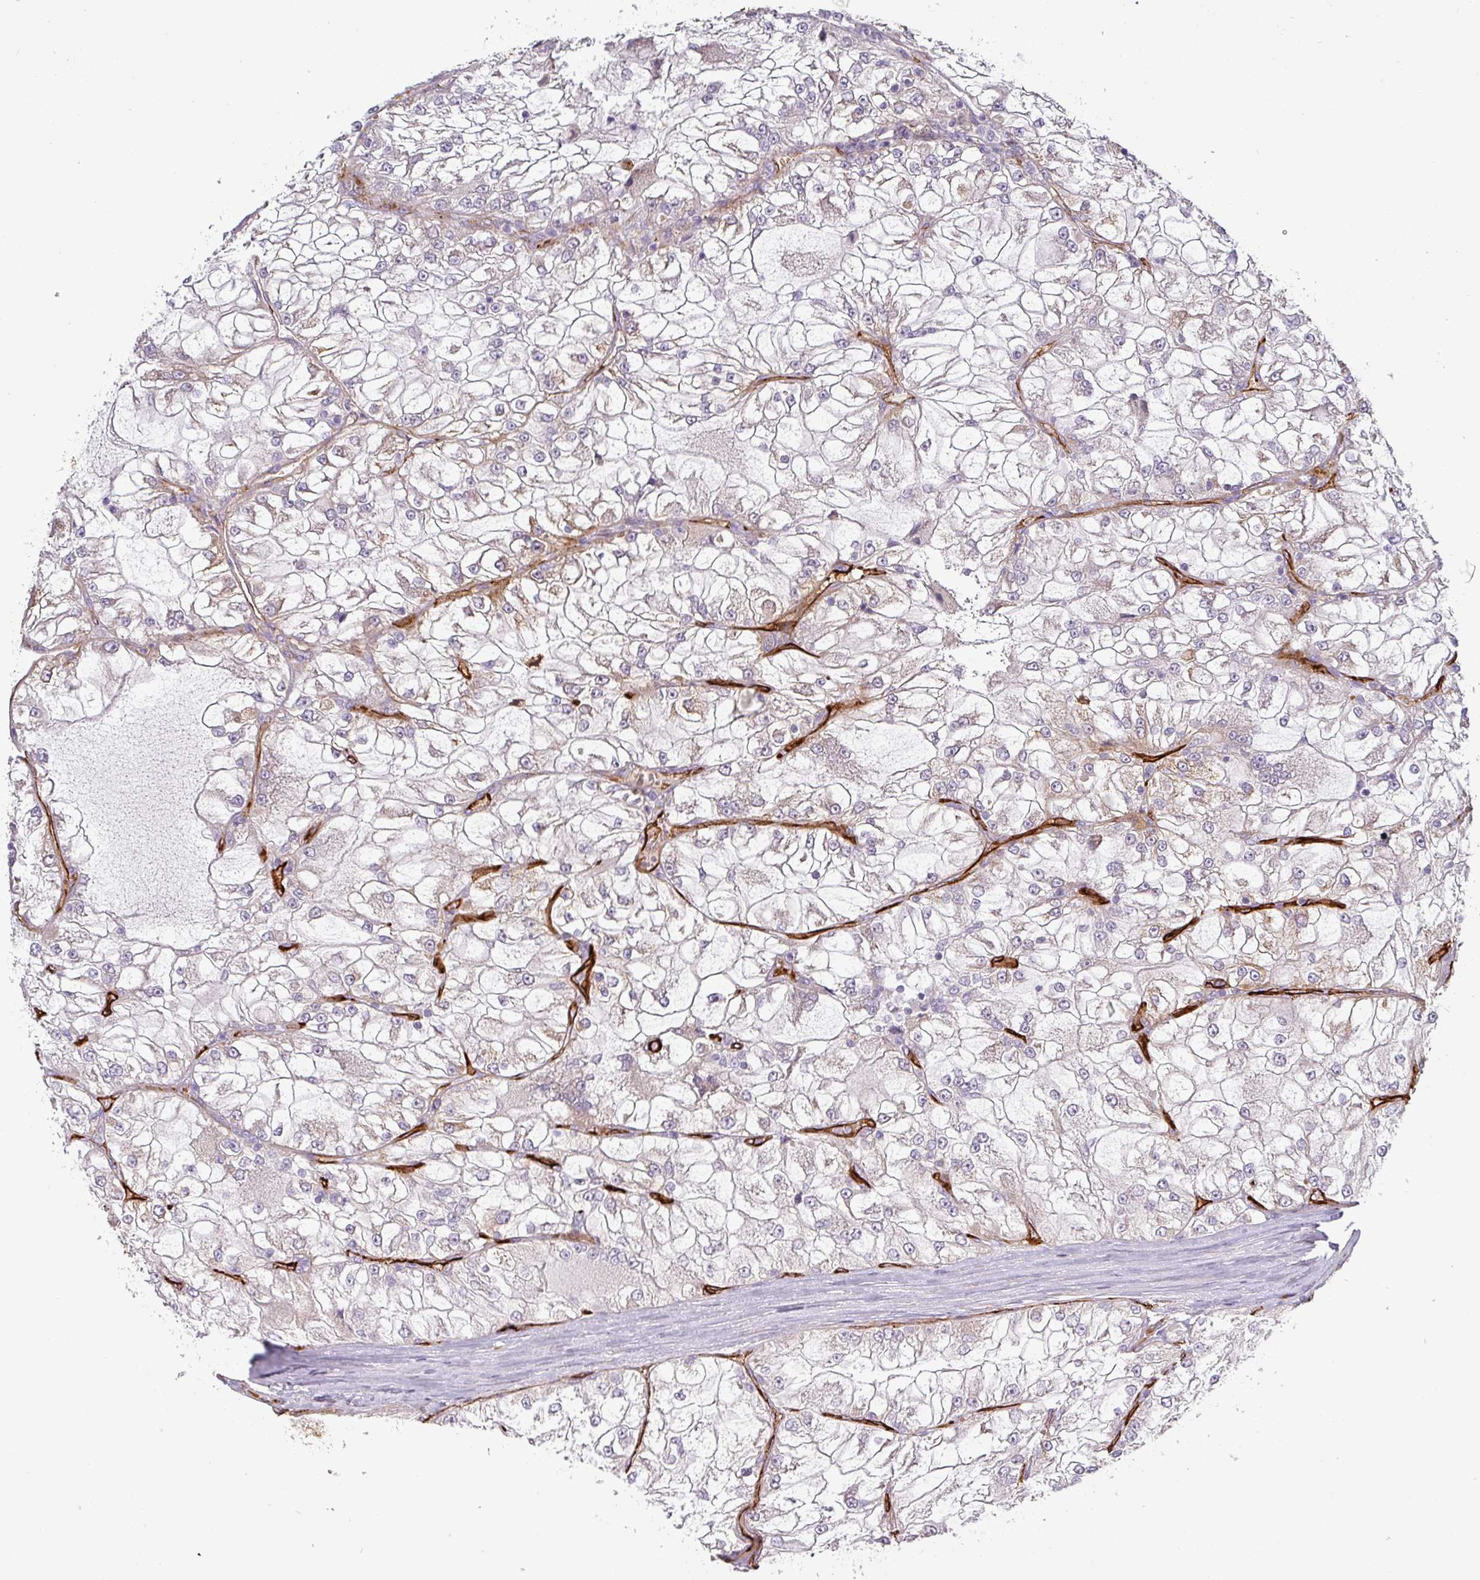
{"staining": {"intensity": "moderate", "quantity": "<25%", "location": "cytoplasmic/membranous"}, "tissue": "renal cancer", "cell_type": "Tumor cells", "image_type": "cancer", "snomed": [{"axis": "morphology", "description": "Adenocarcinoma, NOS"}, {"axis": "topography", "description": "Kidney"}], "caption": "Renal adenocarcinoma tissue demonstrates moderate cytoplasmic/membranous positivity in about <25% of tumor cells, visualized by immunohistochemistry.", "gene": "PRODH2", "patient": {"sex": "female", "age": 72}}